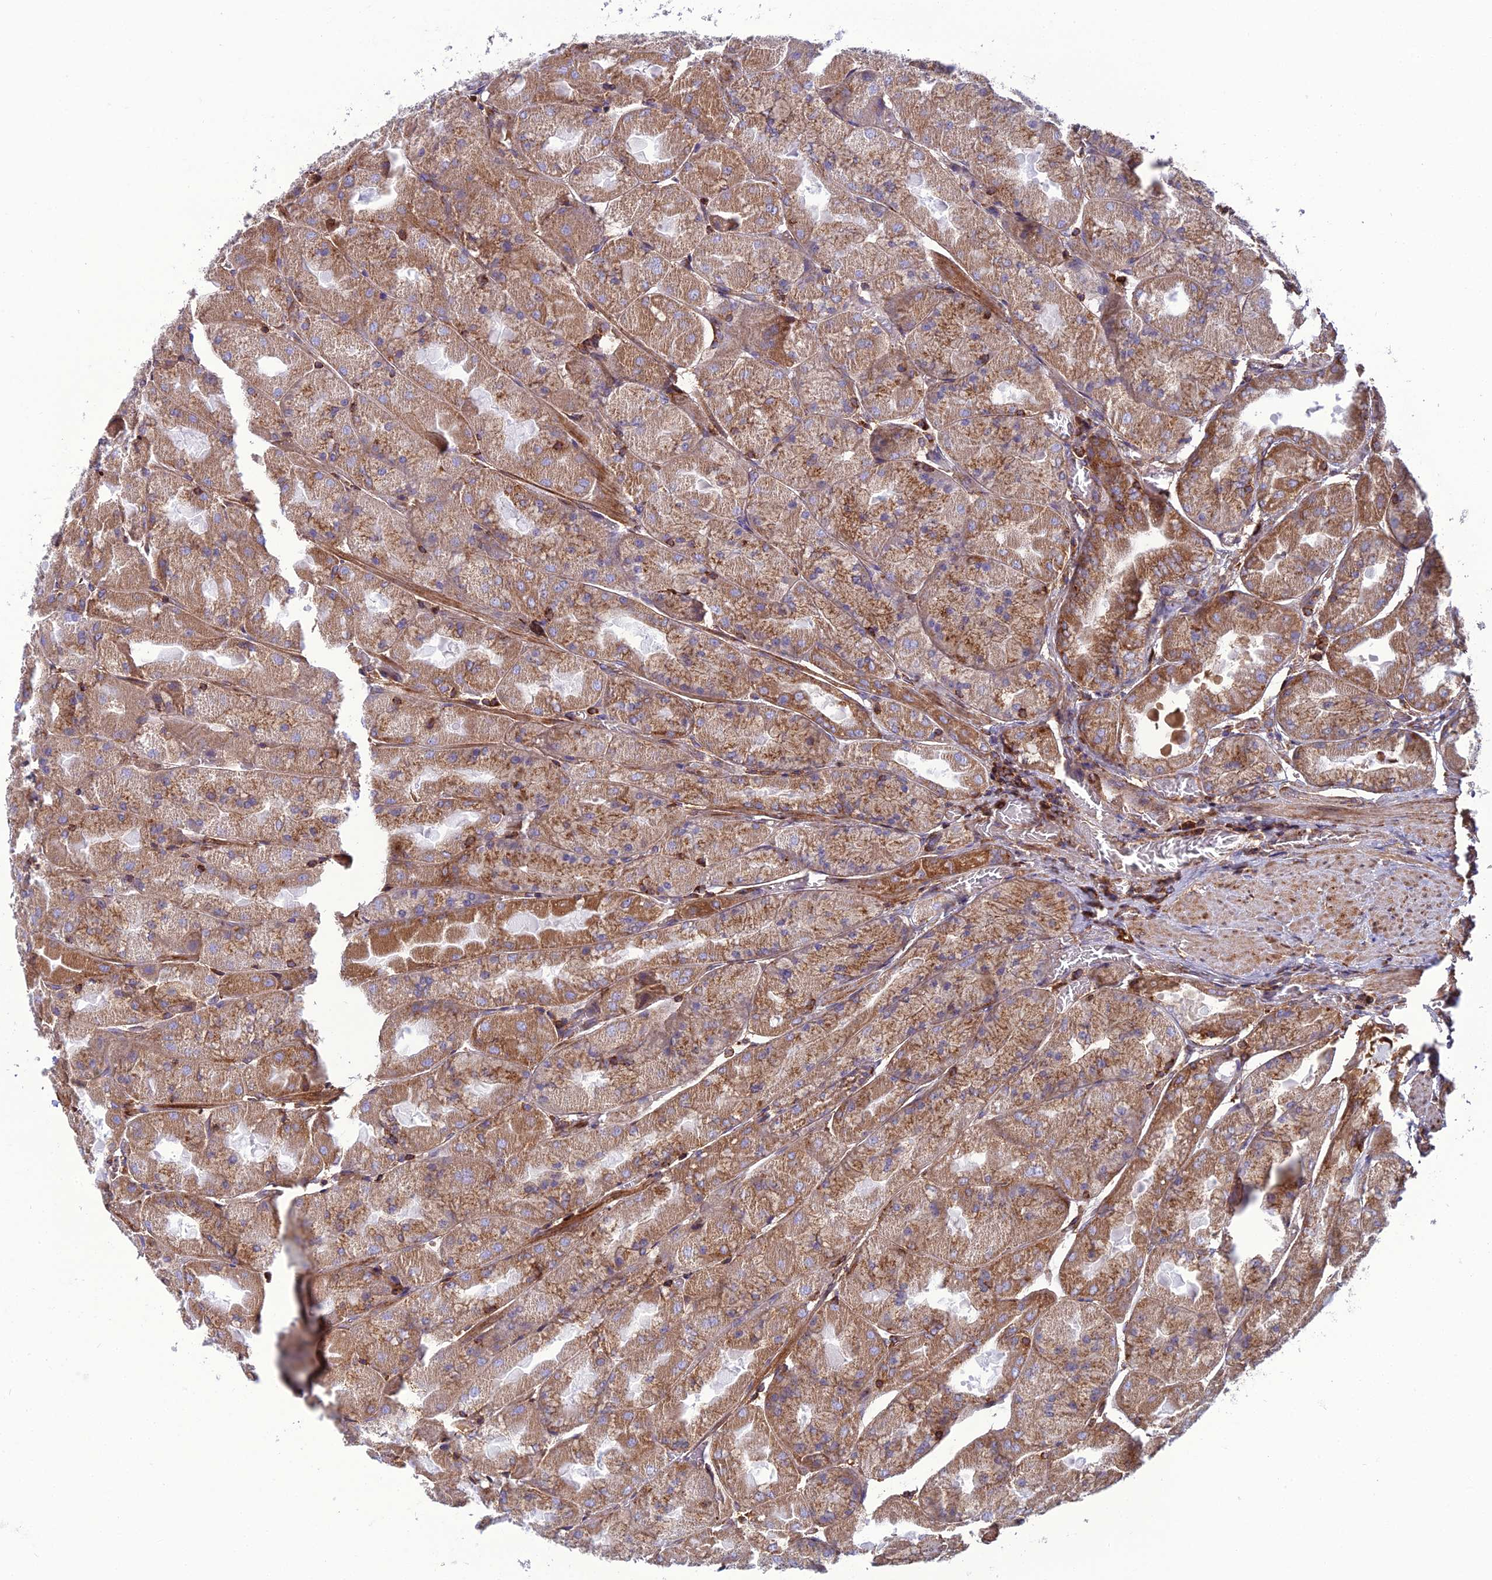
{"staining": {"intensity": "moderate", "quantity": ">75%", "location": "cytoplasmic/membranous"}, "tissue": "stomach", "cell_type": "Glandular cells", "image_type": "normal", "snomed": [{"axis": "morphology", "description": "Normal tissue, NOS"}, {"axis": "topography", "description": "Stomach"}], "caption": "Moderate cytoplasmic/membranous expression is present in approximately >75% of glandular cells in unremarkable stomach. The staining was performed using DAB, with brown indicating positive protein expression. Nuclei are stained blue with hematoxylin.", "gene": "LNPEP", "patient": {"sex": "female", "age": 61}}